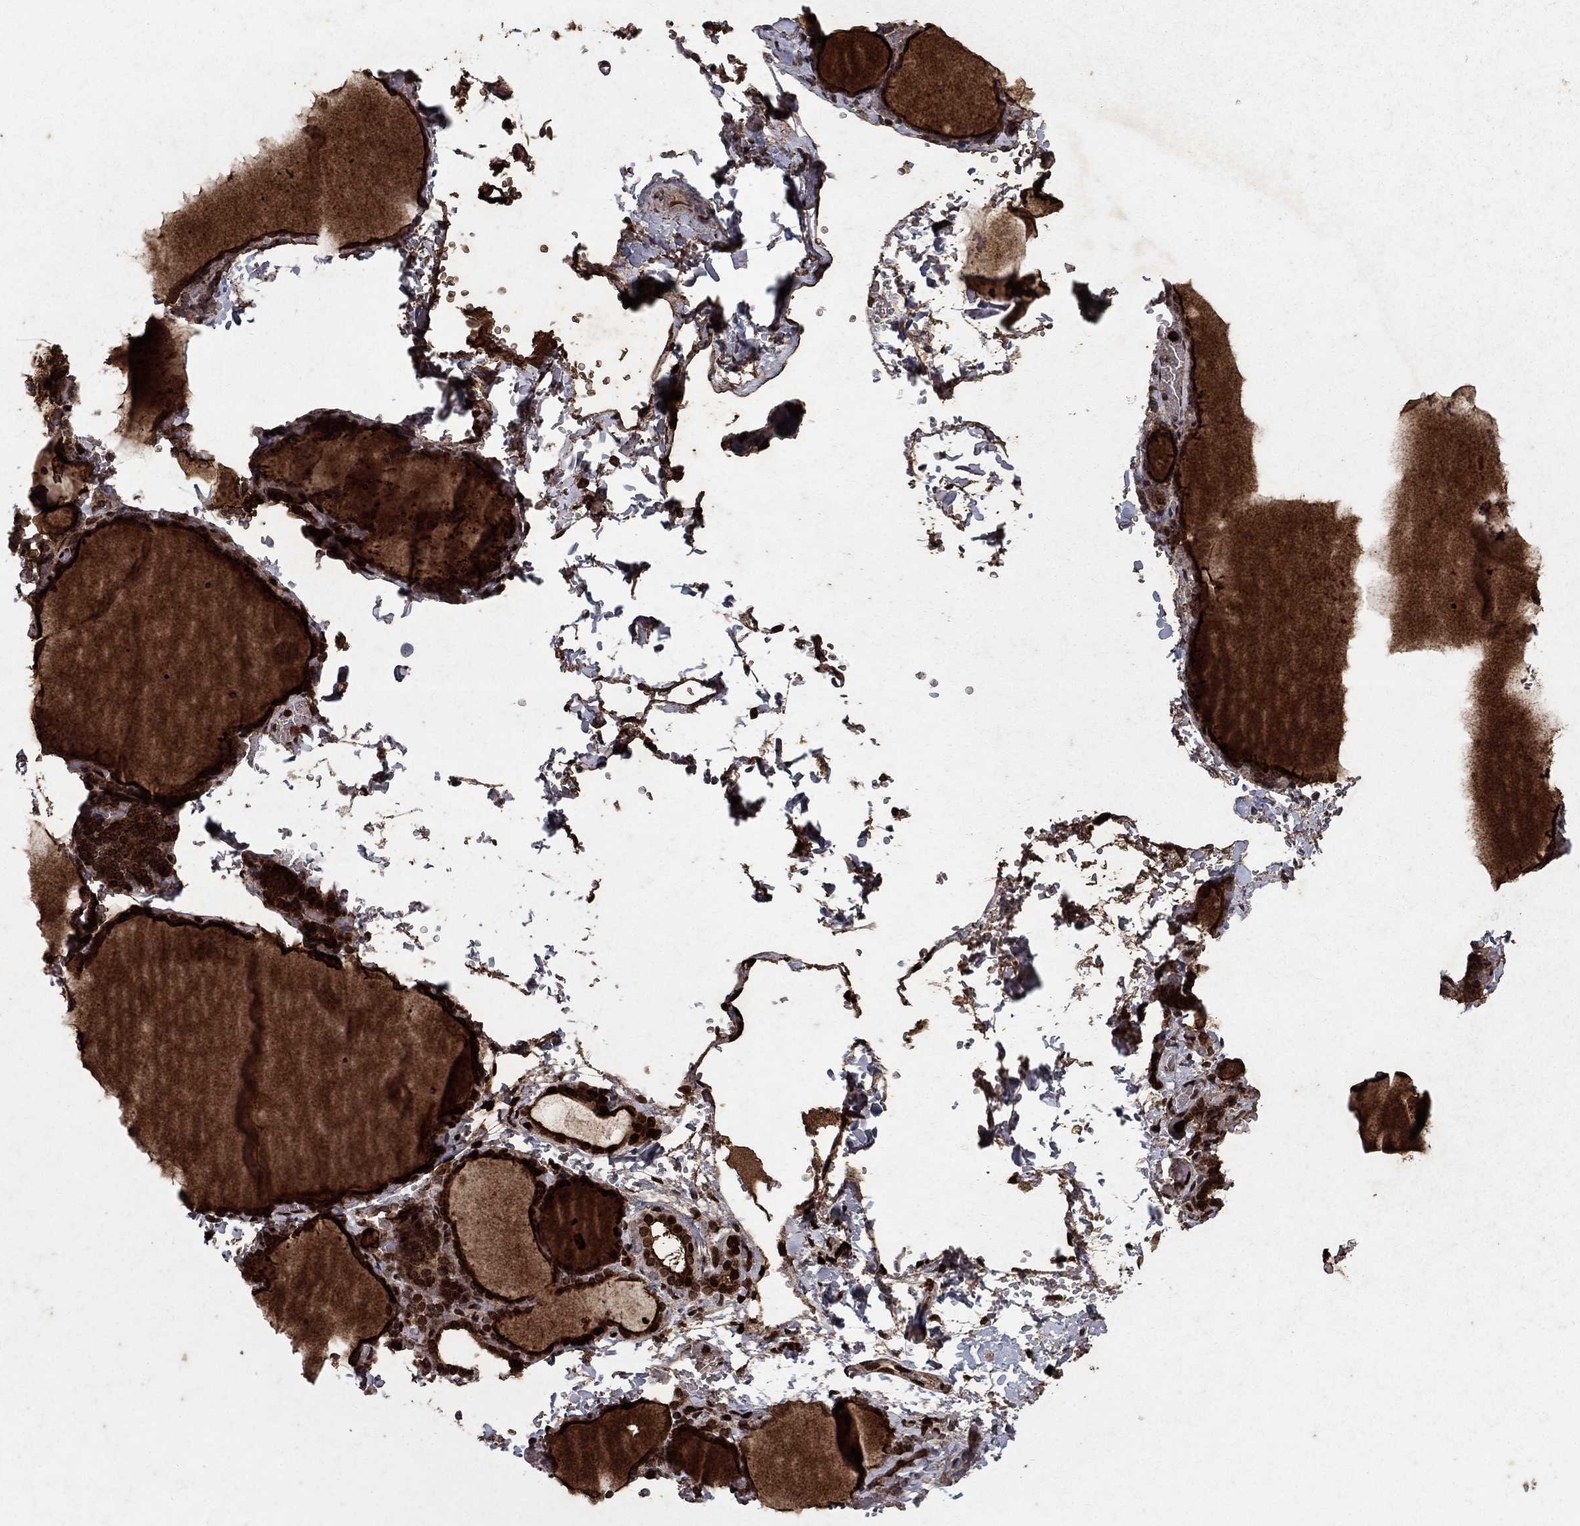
{"staining": {"intensity": "strong", "quantity": ">75%", "location": "cytoplasmic/membranous"}, "tissue": "thyroid gland", "cell_type": "Glandular cells", "image_type": "normal", "snomed": [{"axis": "morphology", "description": "Normal tissue, NOS"}, {"axis": "morphology", "description": "Hyperplasia, NOS"}, {"axis": "topography", "description": "Thyroid gland"}], "caption": "Benign thyroid gland was stained to show a protein in brown. There is high levels of strong cytoplasmic/membranous expression in about >75% of glandular cells. Nuclei are stained in blue.", "gene": "CD24", "patient": {"sex": "female", "age": 27}}